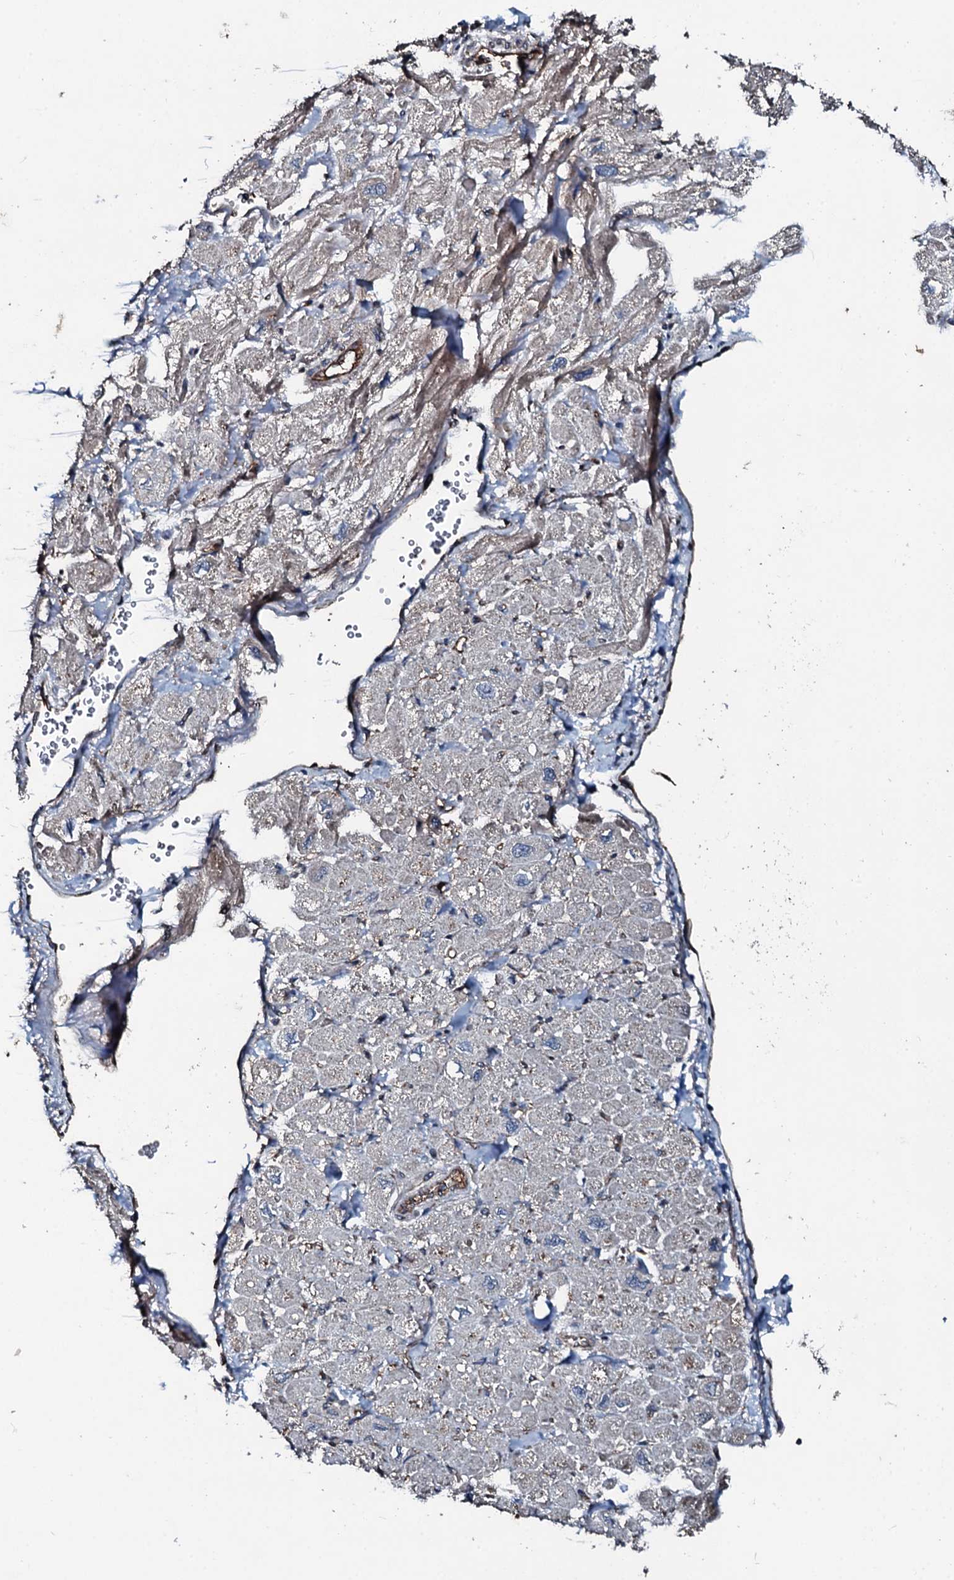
{"staining": {"intensity": "weak", "quantity": "<25%", "location": "cytoplasmic/membranous"}, "tissue": "heart muscle", "cell_type": "Cardiomyocytes", "image_type": "normal", "snomed": [{"axis": "morphology", "description": "Normal tissue, NOS"}, {"axis": "topography", "description": "Heart"}], "caption": "IHC of normal human heart muscle demonstrates no positivity in cardiomyocytes. Nuclei are stained in blue.", "gene": "AARS1", "patient": {"sex": "male", "age": 65}}